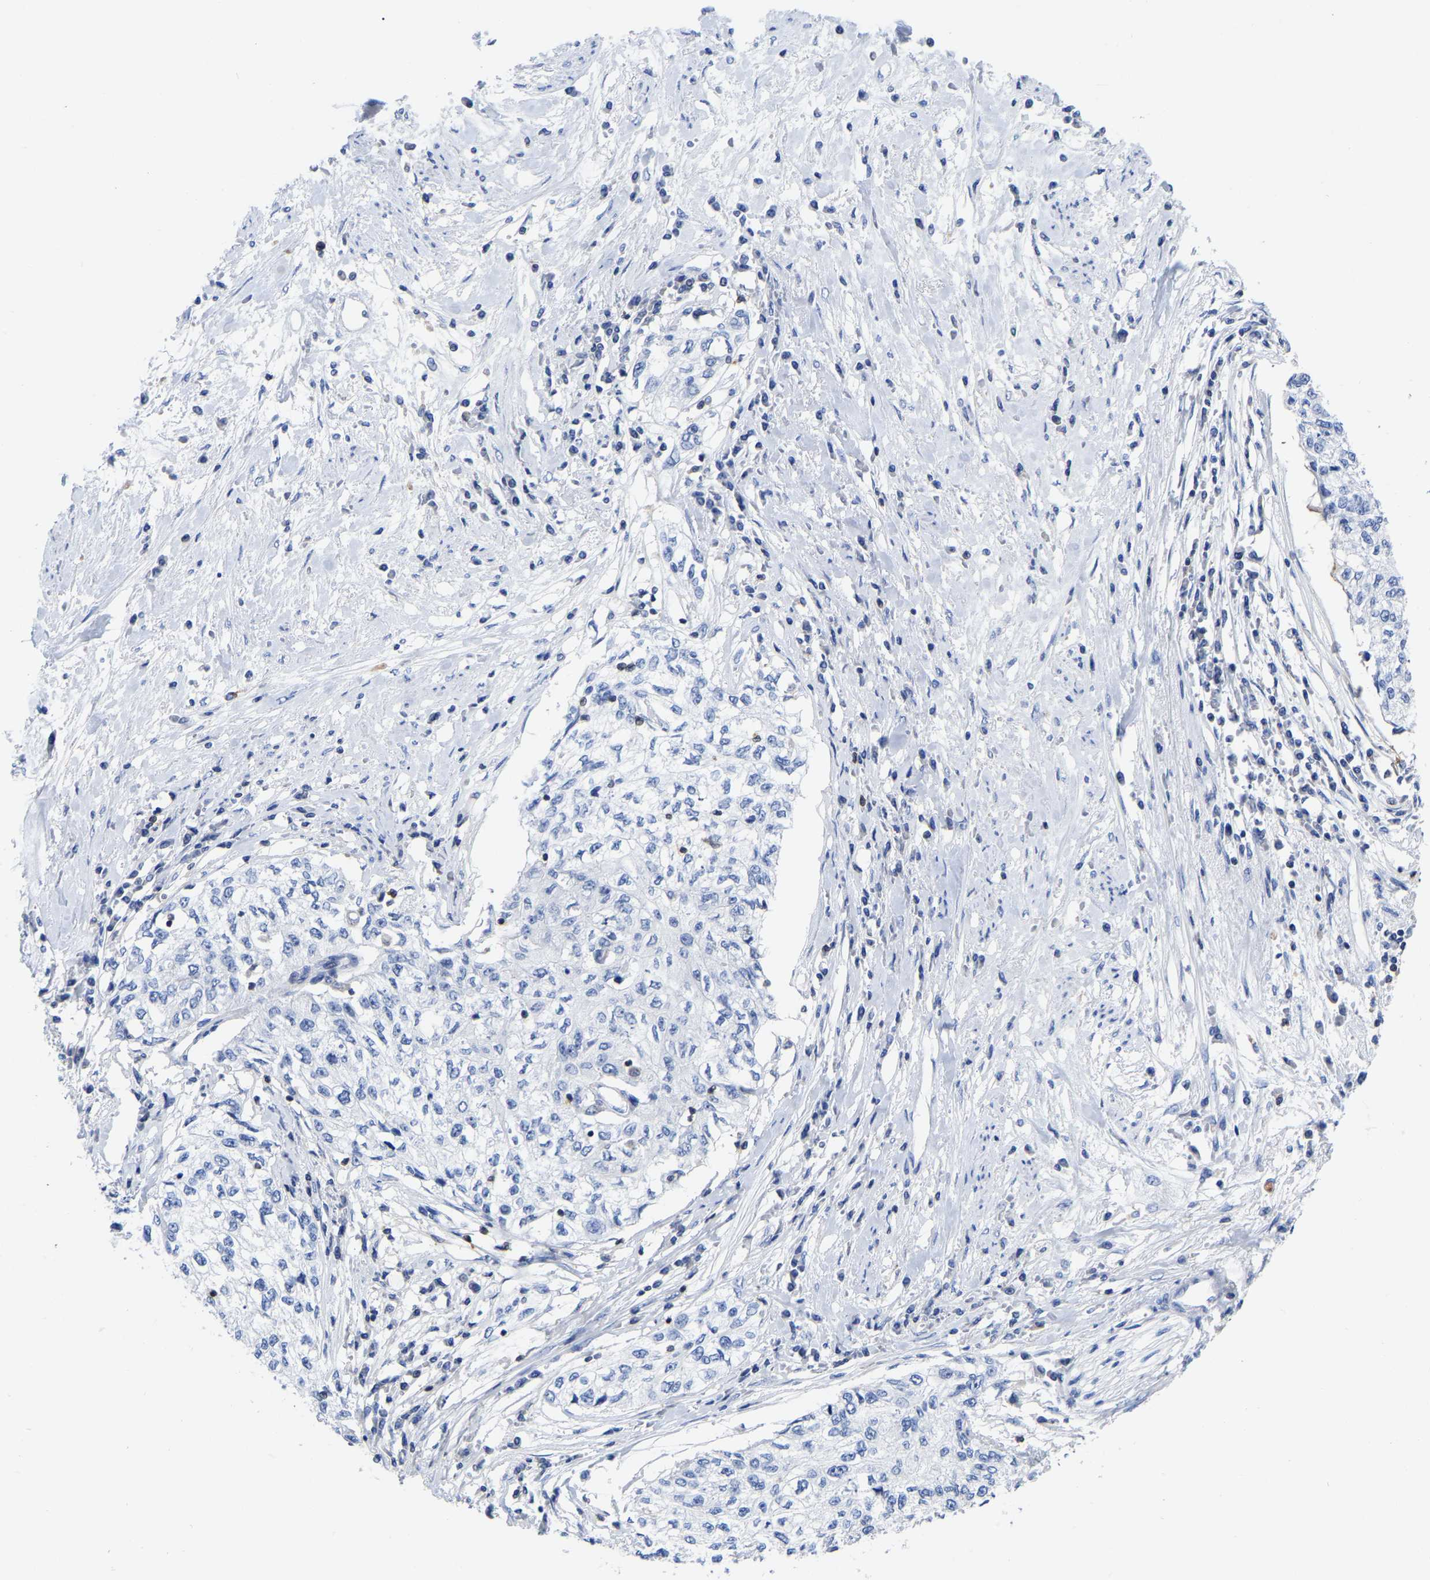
{"staining": {"intensity": "negative", "quantity": "none", "location": "none"}, "tissue": "cervical cancer", "cell_type": "Tumor cells", "image_type": "cancer", "snomed": [{"axis": "morphology", "description": "Squamous cell carcinoma, NOS"}, {"axis": "topography", "description": "Cervix"}], "caption": "This is an immunohistochemistry (IHC) photomicrograph of cervical cancer (squamous cell carcinoma). There is no positivity in tumor cells.", "gene": "PTPN7", "patient": {"sex": "female", "age": 57}}